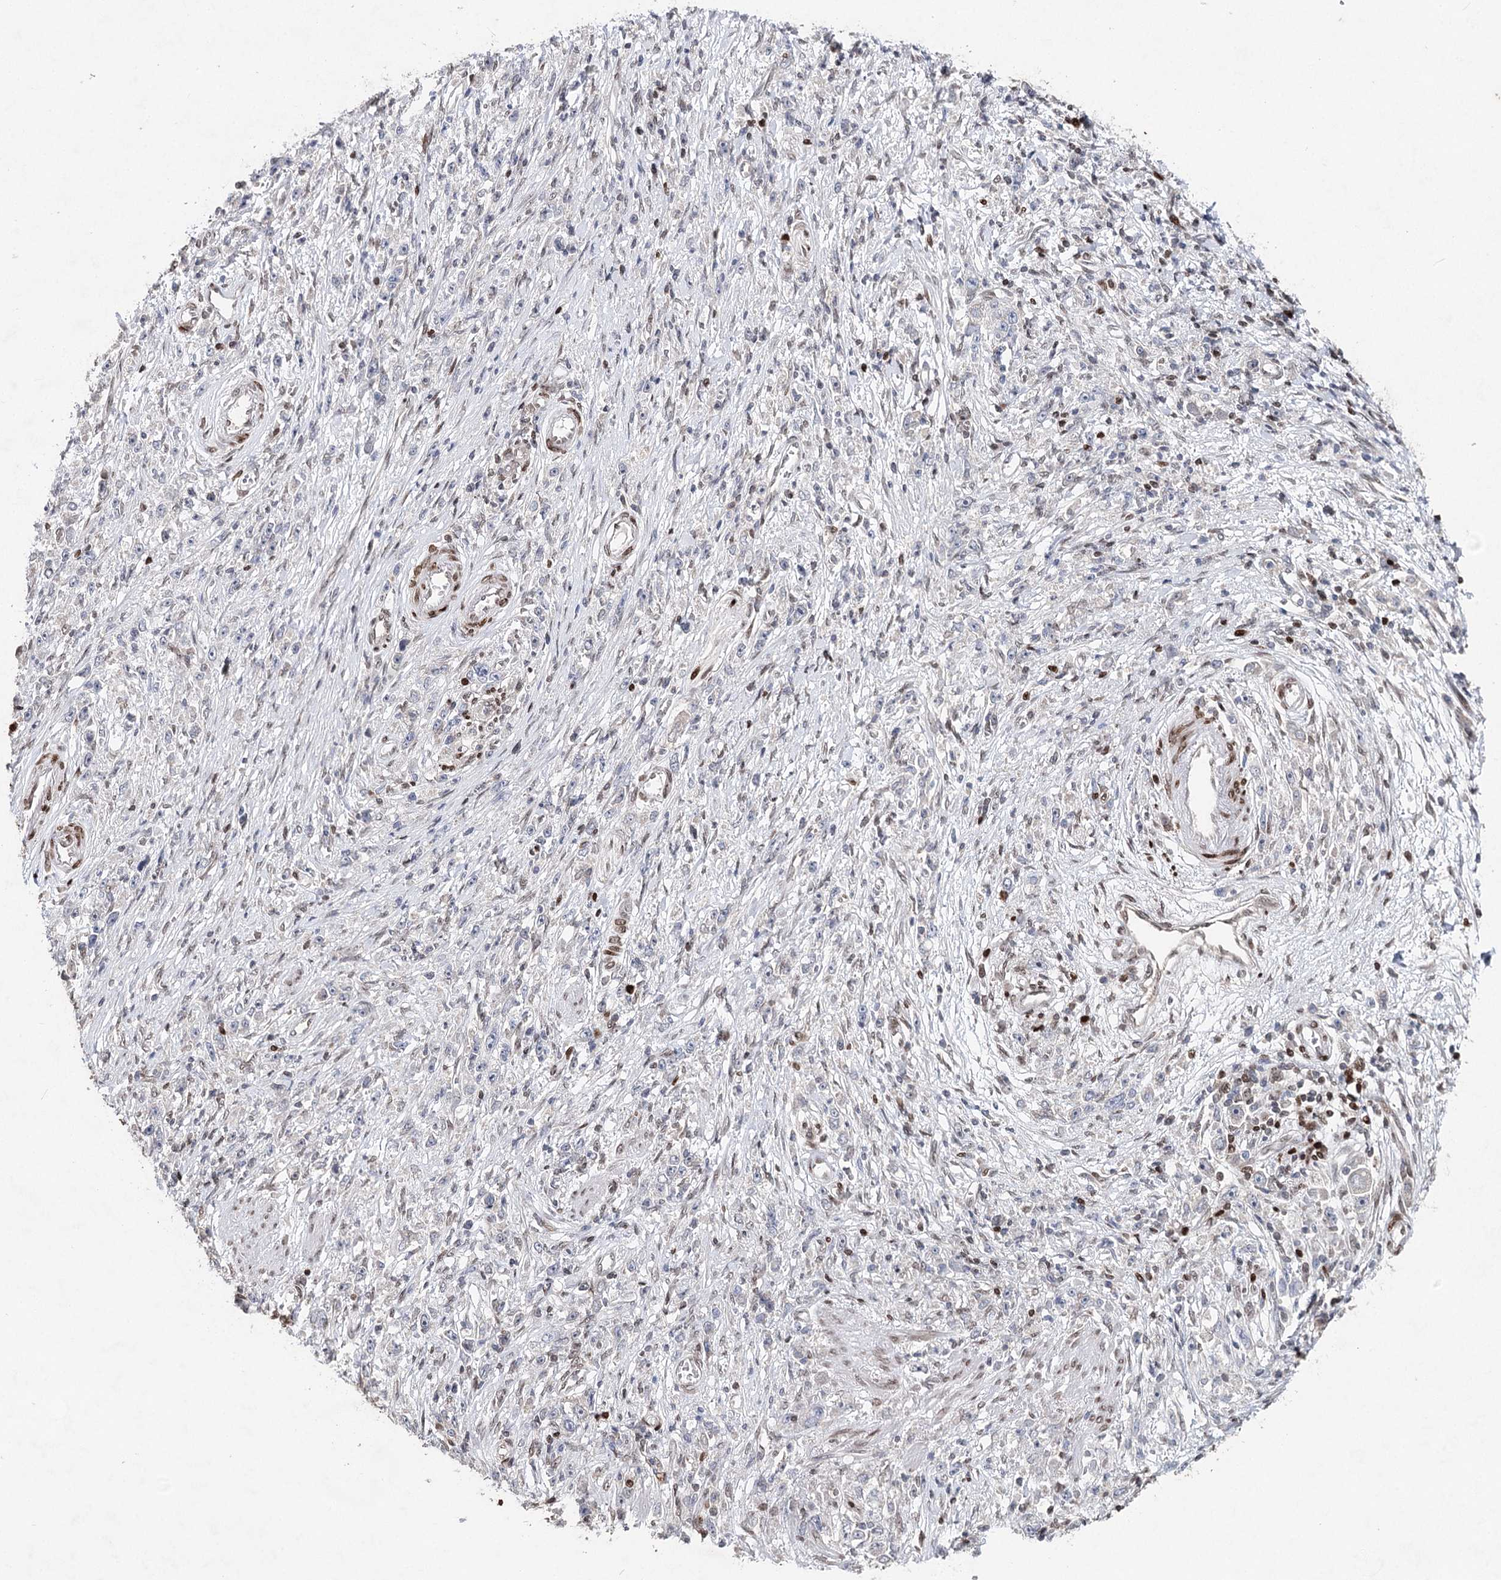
{"staining": {"intensity": "negative", "quantity": "none", "location": "none"}, "tissue": "stomach cancer", "cell_type": "Tumor cells", "image_type": "cancer", "snomed": [{"axis": "morphology", "description": "Adenocarcinoma, NOS"}, {"axis": "topography", "description": "Stomach"}], "caption": "Immunohistochemistry (IHC) photomicrograph of human stomach adenocarcinoma stained for a protein (brown), which displays no staining in tumor cells.", "gene": "FRMD4A", "patient": {"sex": "female", "age": 59}}